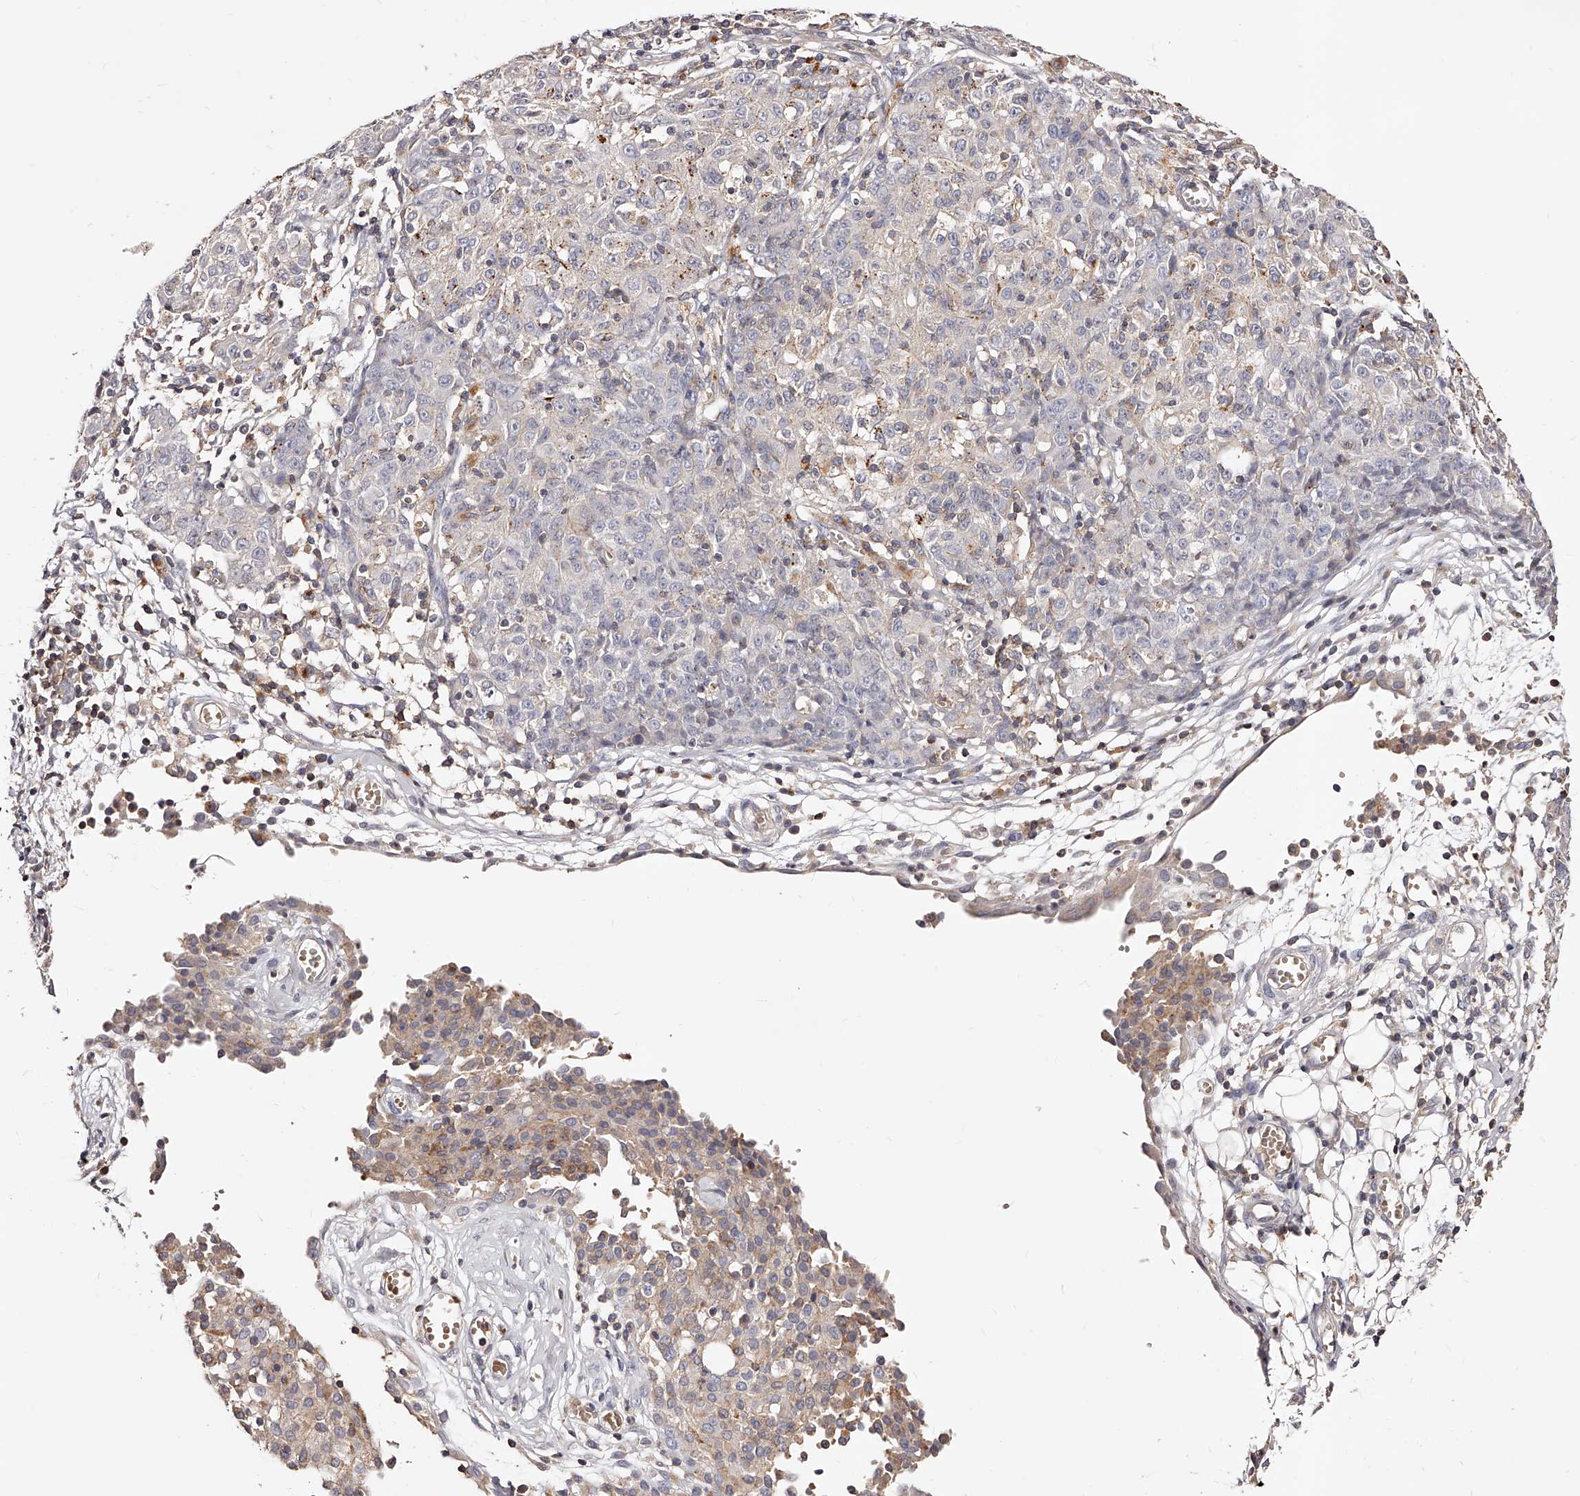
{"staining": {"intensity": "weak", "quantity": "<25%", "location": "cytoplasmic/membranous"}, "tissue": "ovarian cancer", "cell_type": "Tumor cells", "image_type": "cancer", "snomed": [{"axis": "morphology", "description": "Carcinoma, endometroid"}, {"axis": "topography", "description": "Ovary"}], "caption": "Endometroid carcinoma (ovarian) was stained to show a protein in brown. There is no significant positivity in tumor cells.", "gene": "PHACTR1", "patient": {"sex": "female", "age": 42}}